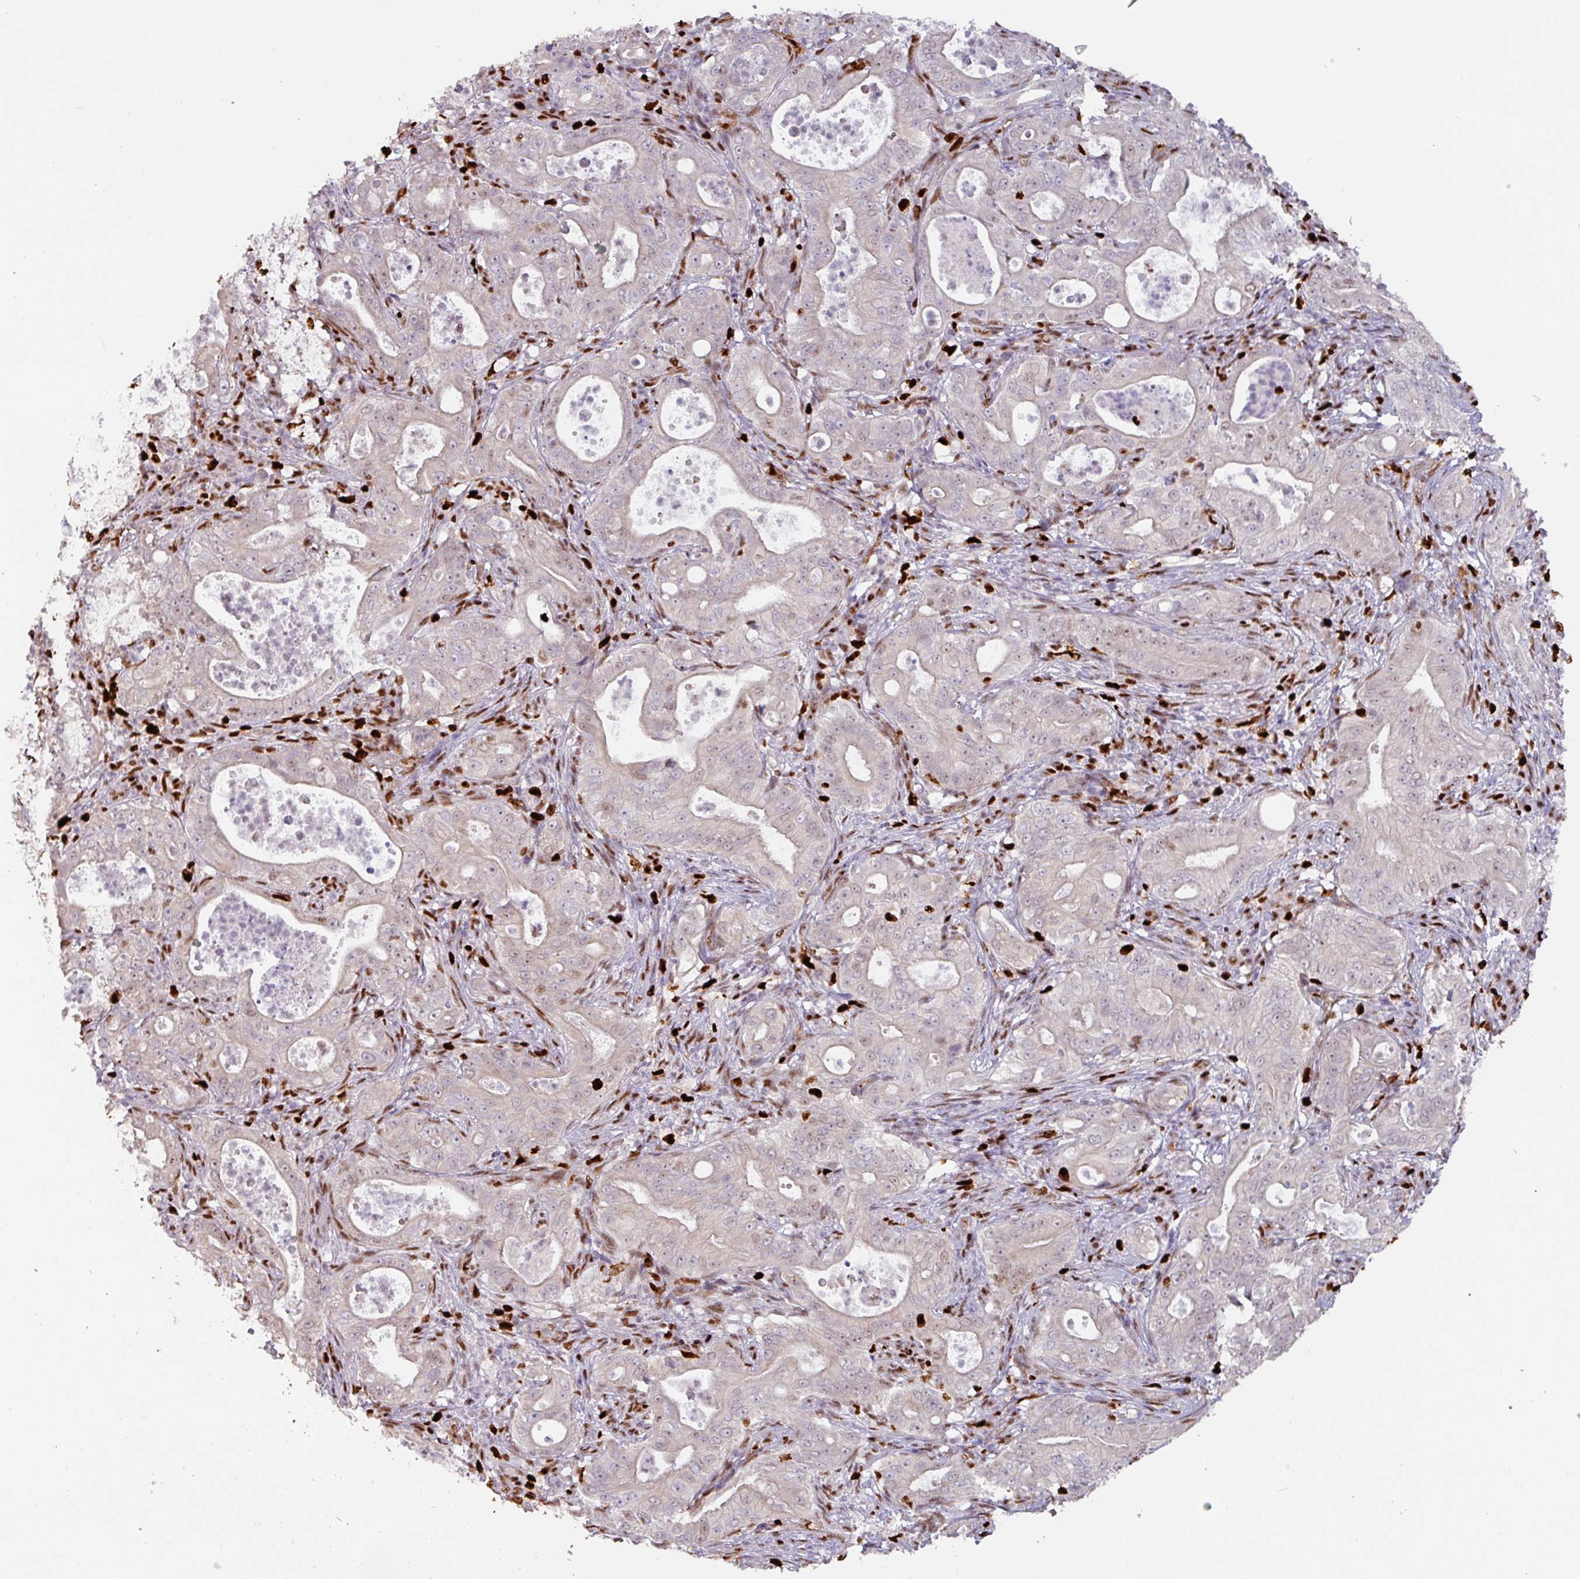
{"staining": {"intensity": "weak", "quantity": "25%-75%", "location": "nuclear"}, "tissue": "pancreatic cancer", "cell_type": "Tumor cells", "image_type": "cancer", "snomed": [{"axis": "morphology", "description": "Adenocarcinoma, NOS"}, {"axis": "topography", "description": "Pancreas"}], "caption": "Pancreatic cancer (adenocarcinoma) stained with a brown dye displays weak nuclear positive expression in approximately 25%-75% of tumor cells.", "gene": "SAMHD1", "patient": {"sex": "male", "age": 71}}